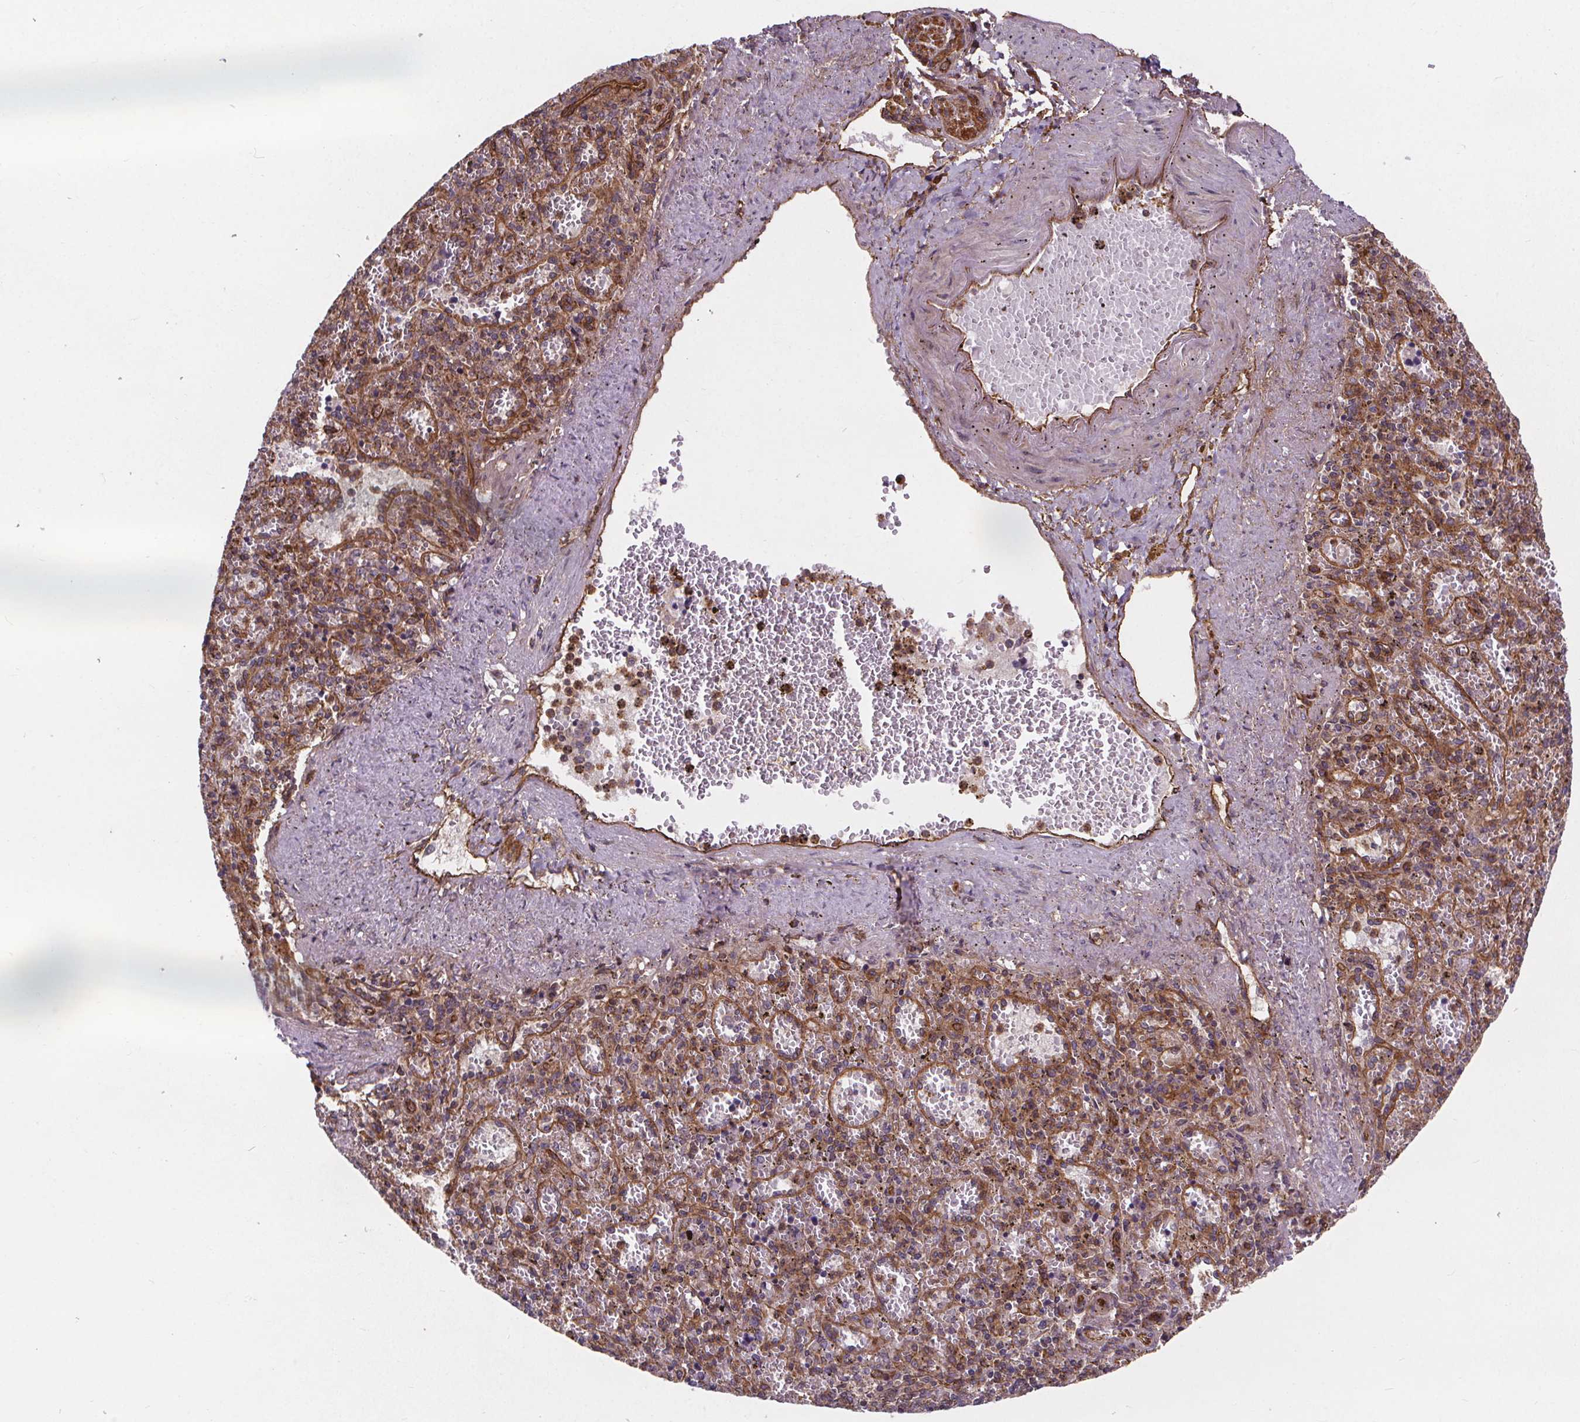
{"staining": {"intensity": "moderate", "quantity": "25%-75%", "location": "cytoplasmic/membranous"}, "tissue": "spleen", "cell_type": "Cells in red pulp", "image_type": "normal", "snomed": [{"axis": "morphology", "description": "Normal tissue, NOS"}, {"axis": "topography", "description": "Spleen"}], "caption": "A high-resolution photomicrograph shows immunohistochemistry (IHC) staining of unremarkable spleen, which demonstrates moderate cytoplasmic/membranous expression in about 25%-75% of cells in red pulp. The protein of interest is stained brown, and the nuclei are stained in blue (DAB (3,3'-diaminobenzidine) IHC with brightfield microscopy, high magnification).", "gene": "CLINT1", "patient": {"sex": "female", "age": 50}}